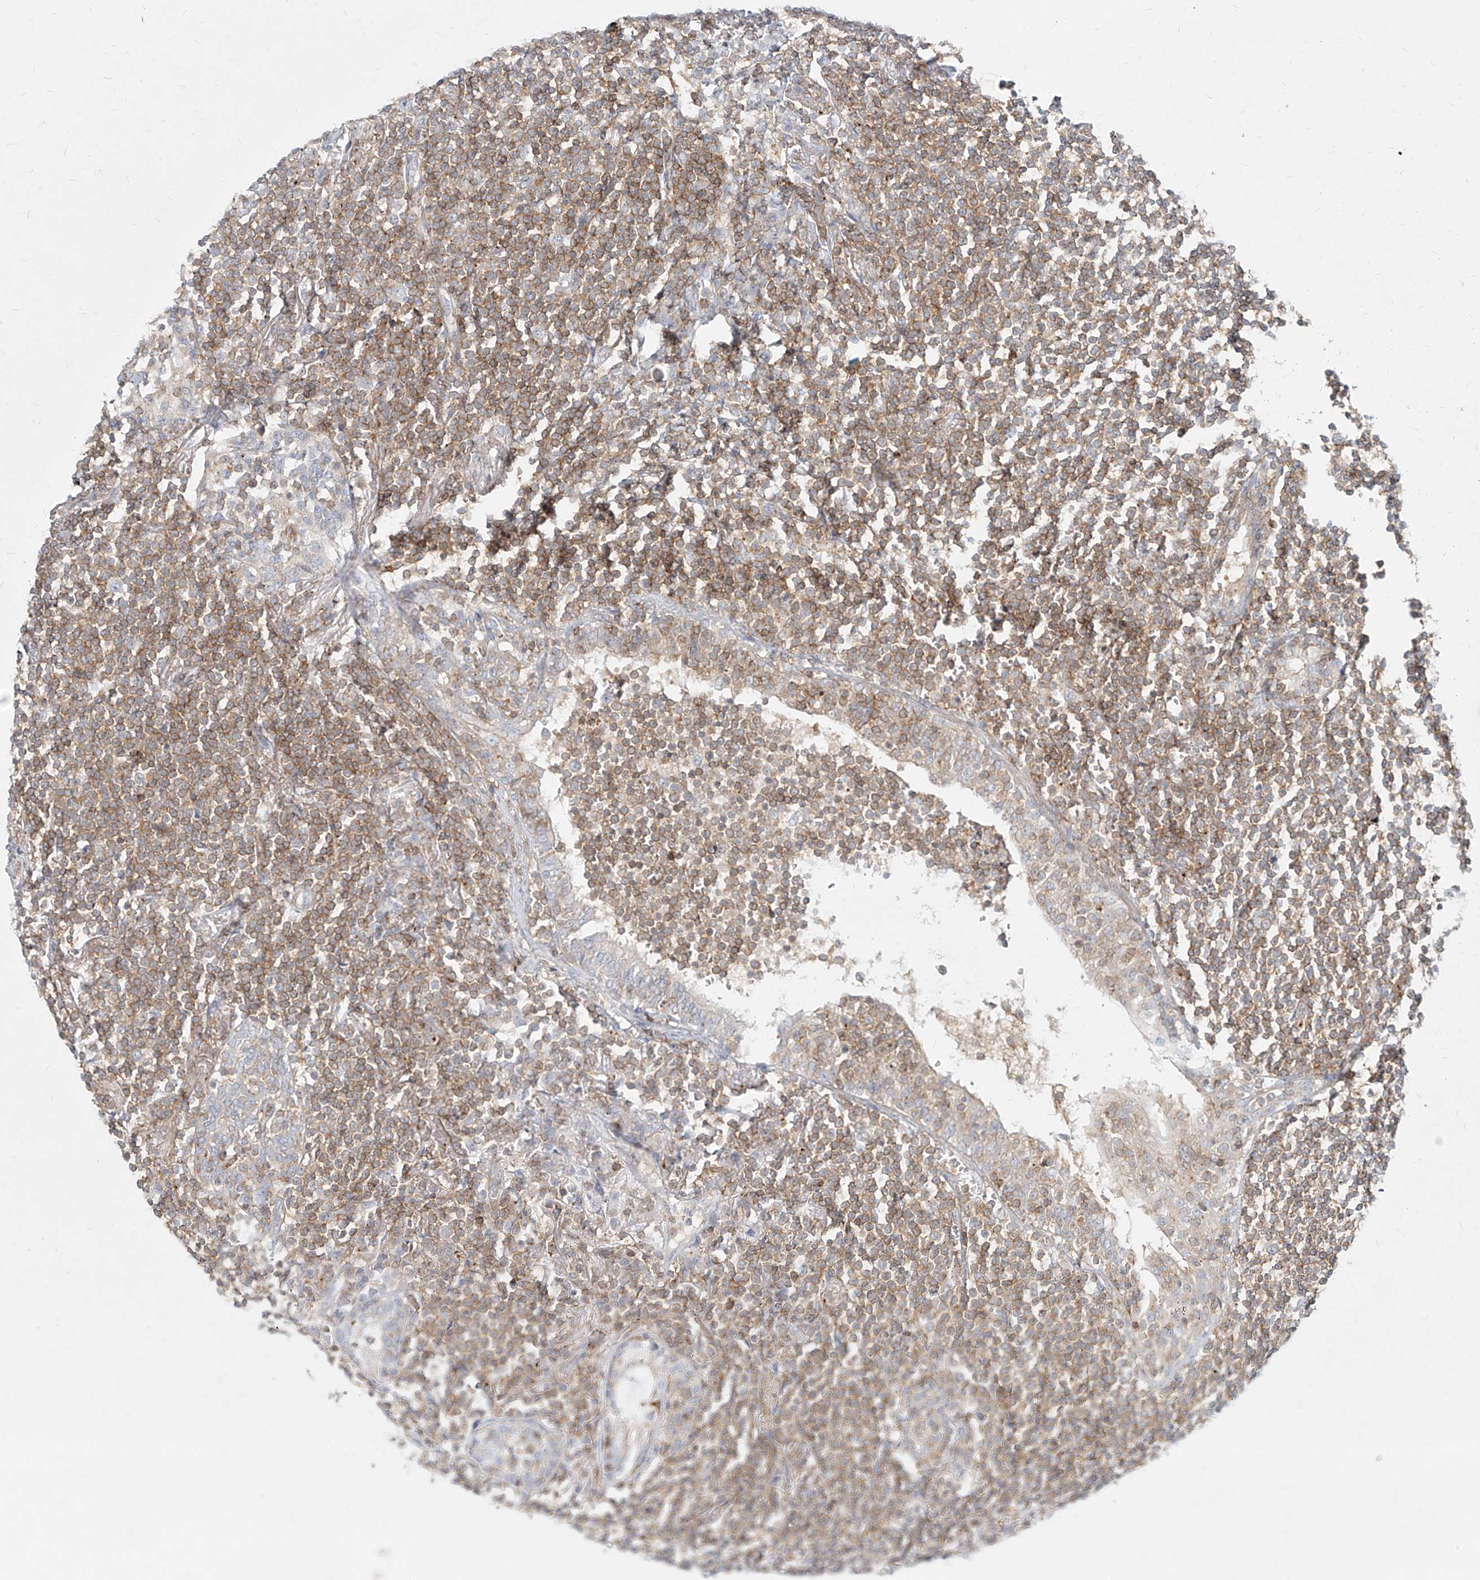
{"staining": {"intensity": "moderate", "quantity": ">75%", "location": "cytoplasmic/membranous"}, "tissue": "lymphoma", "cell_type": "Tumor cells", "image_type": "cancer", "snomed": [{"axis": "morphology", "description": "Malignant lymphoma, non-Hodgkin's type, Low grade"}, {"axis": "topography", "description": "Lung"}], "caption": "Tumor cells show medium levels of moderate cytoplasmic/membranous expression in about >75% of cells in lymphoma. (DAB IHC with brightfield microscopy, high magnification).", "gene": "SLC2A12", "patient": {"sex": "female", "age": 71}}